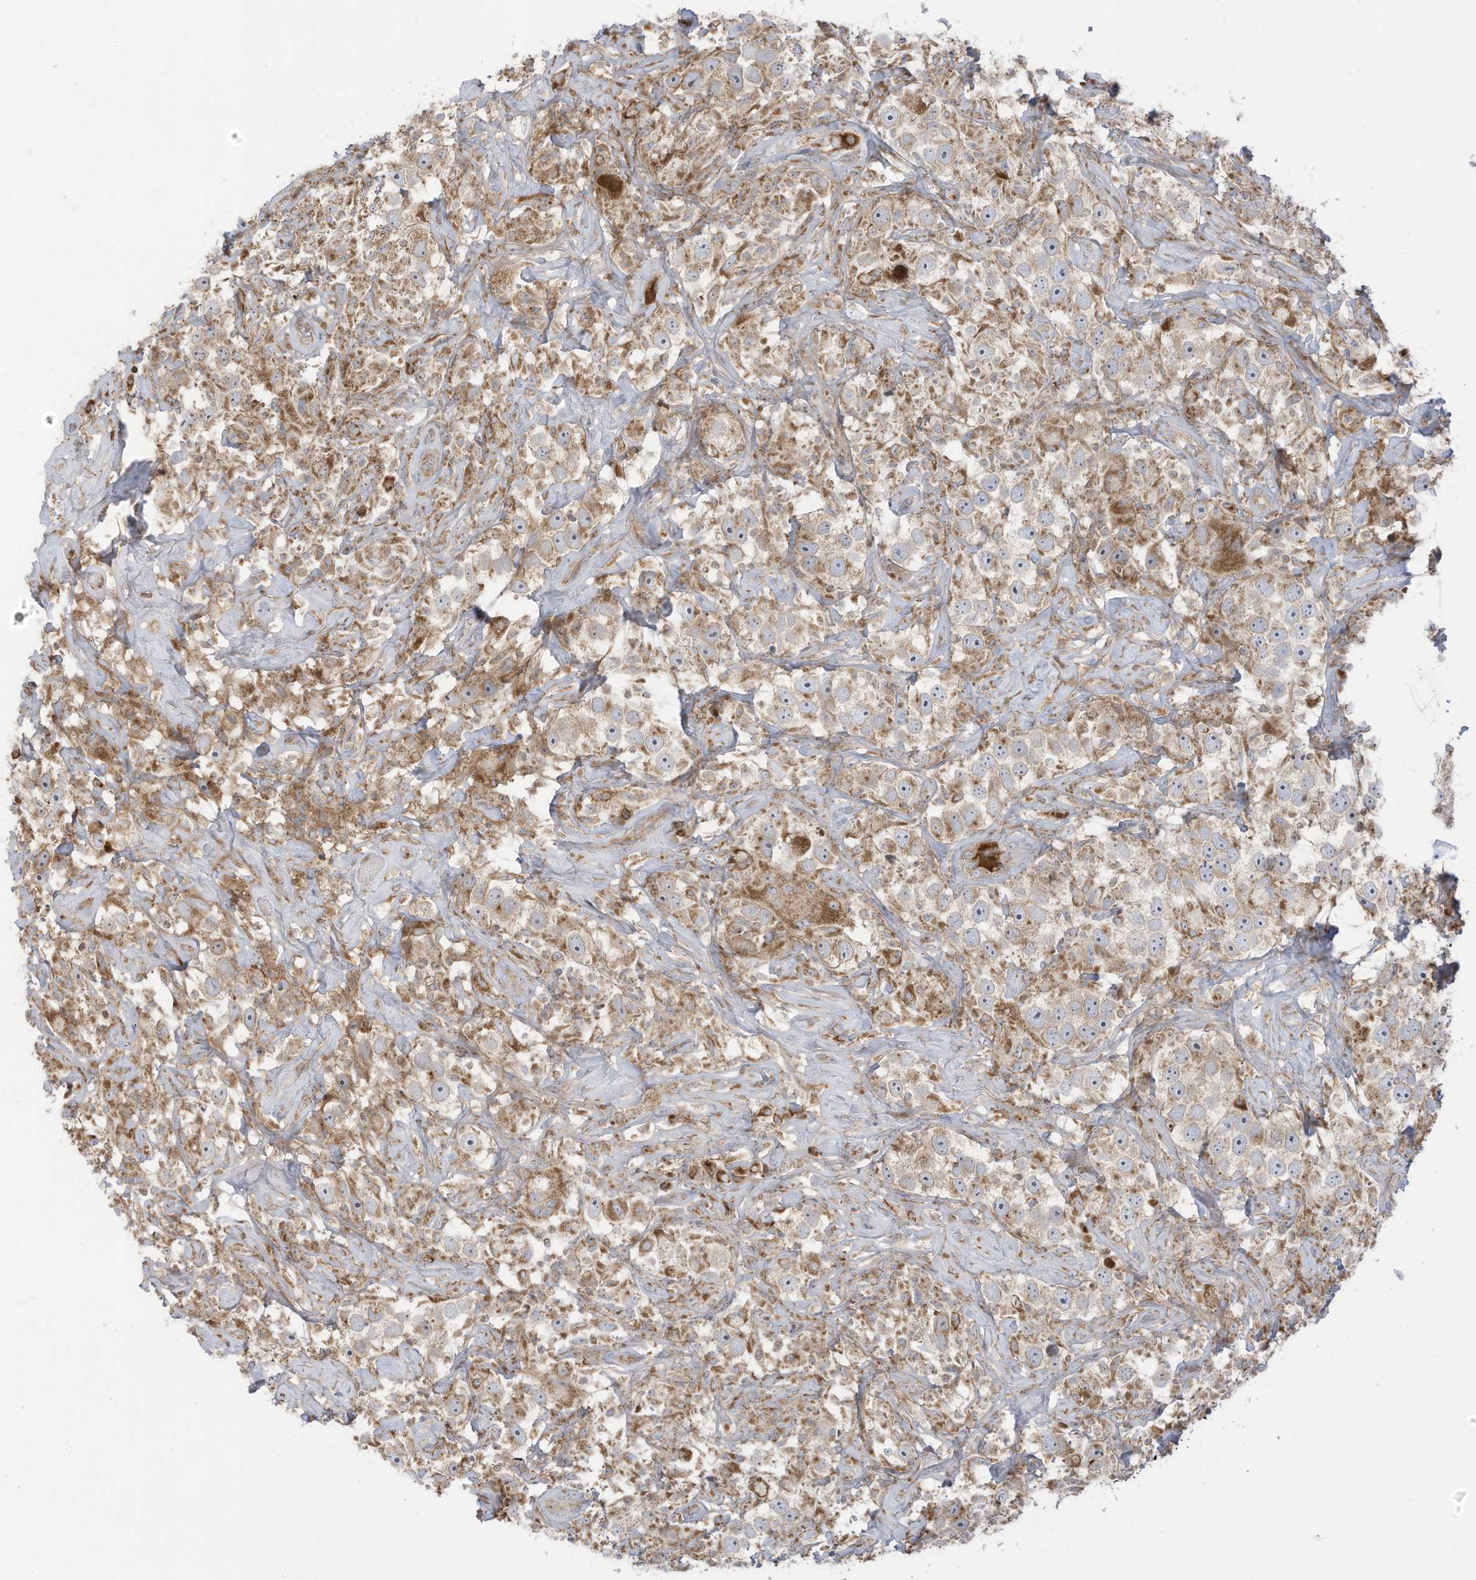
{"staining": {"intensity": "moderate", "quantity": ">75%", "location": "cytoplasmic/membranous"}, "tissue": "testis cancer", "cell_type": "Tumor cells", "image_type": "cancer", "snomed": [{"axis": "morphology", "description": "Seminoma, NOS"}, {"axis": "topography", "description": "Testis"}], "caption": "Testis cancer (seminoma) tissue shows moderate cytoplasmic/membranous positivity in approximately >75% of tumor cells, visualized by immunohistochemistry.", "gene": "CGAS", "patient": {"sex": "male", "age": 49}}